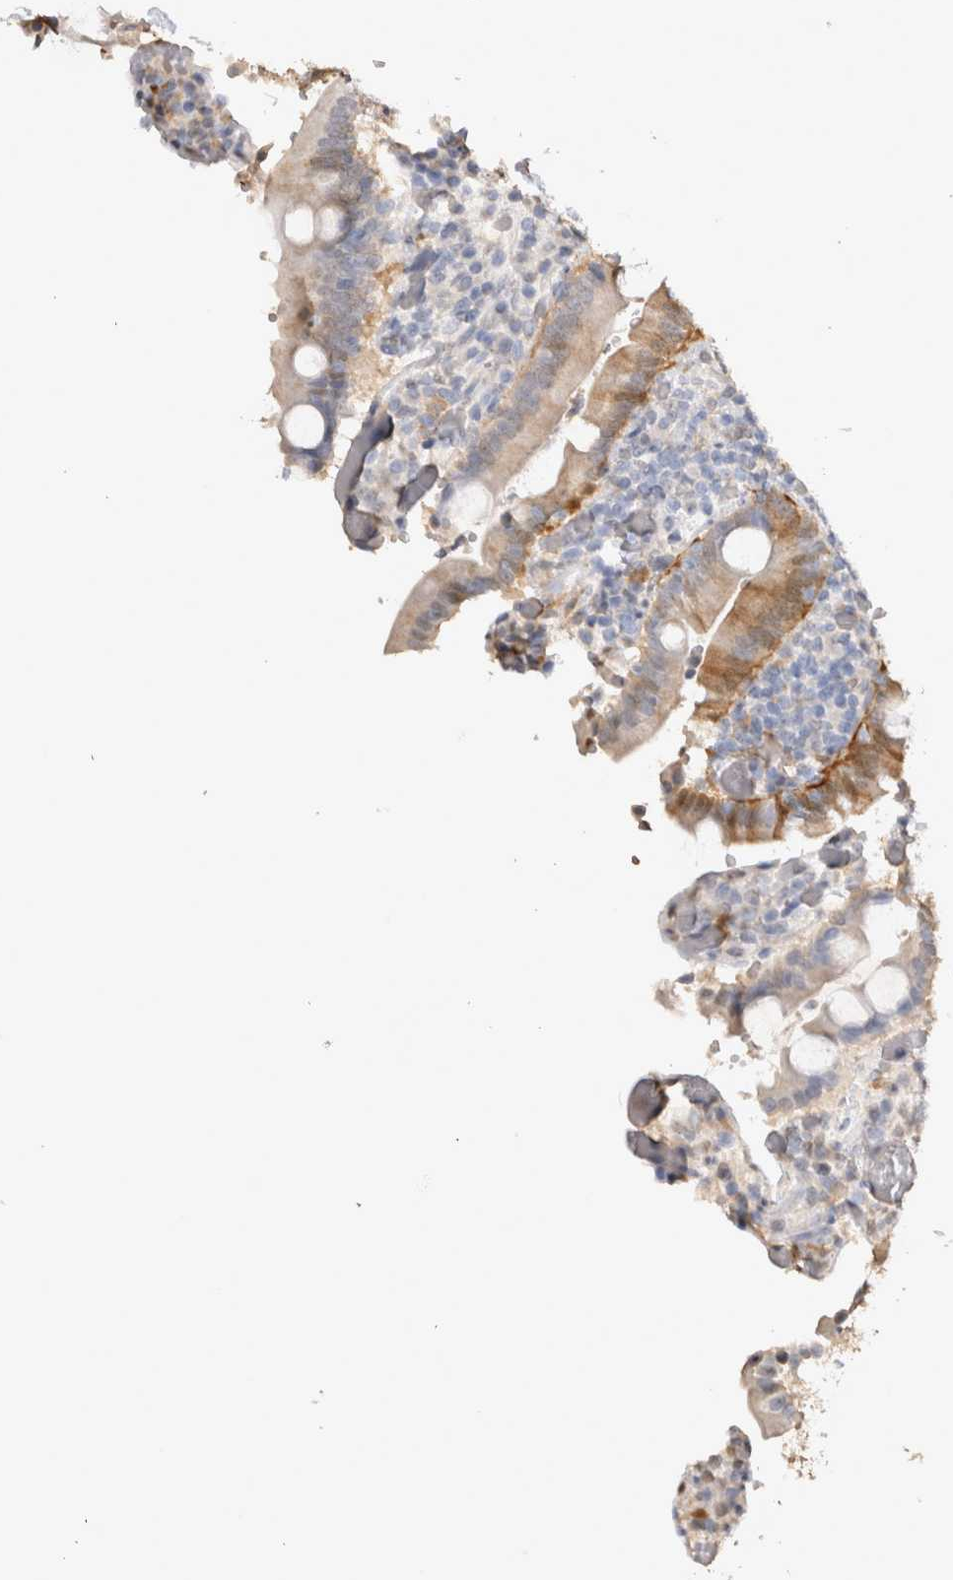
{"staining": {"intensity": "moderate", "quantity": "25%-75%", "location": "cytoplasmic/membranous"}, "tissue": "duodenum", "cell_type": "Glandular cells", "image_type": "normal", "snomed": [{"axis": "morphology", "description": "Normal tissue, NOS"}, {"axis": "topography", "description": "Small intestine, NOS"}], "caption": "Brown immunohistochemical staining in unremarkable duodenum exhibits moderate cytoplasmic/membranous positivity in approximately 25%-75% of glandular cells.", "gene": "LGALS2", "patient": {"sex": "female", "age": 71}}